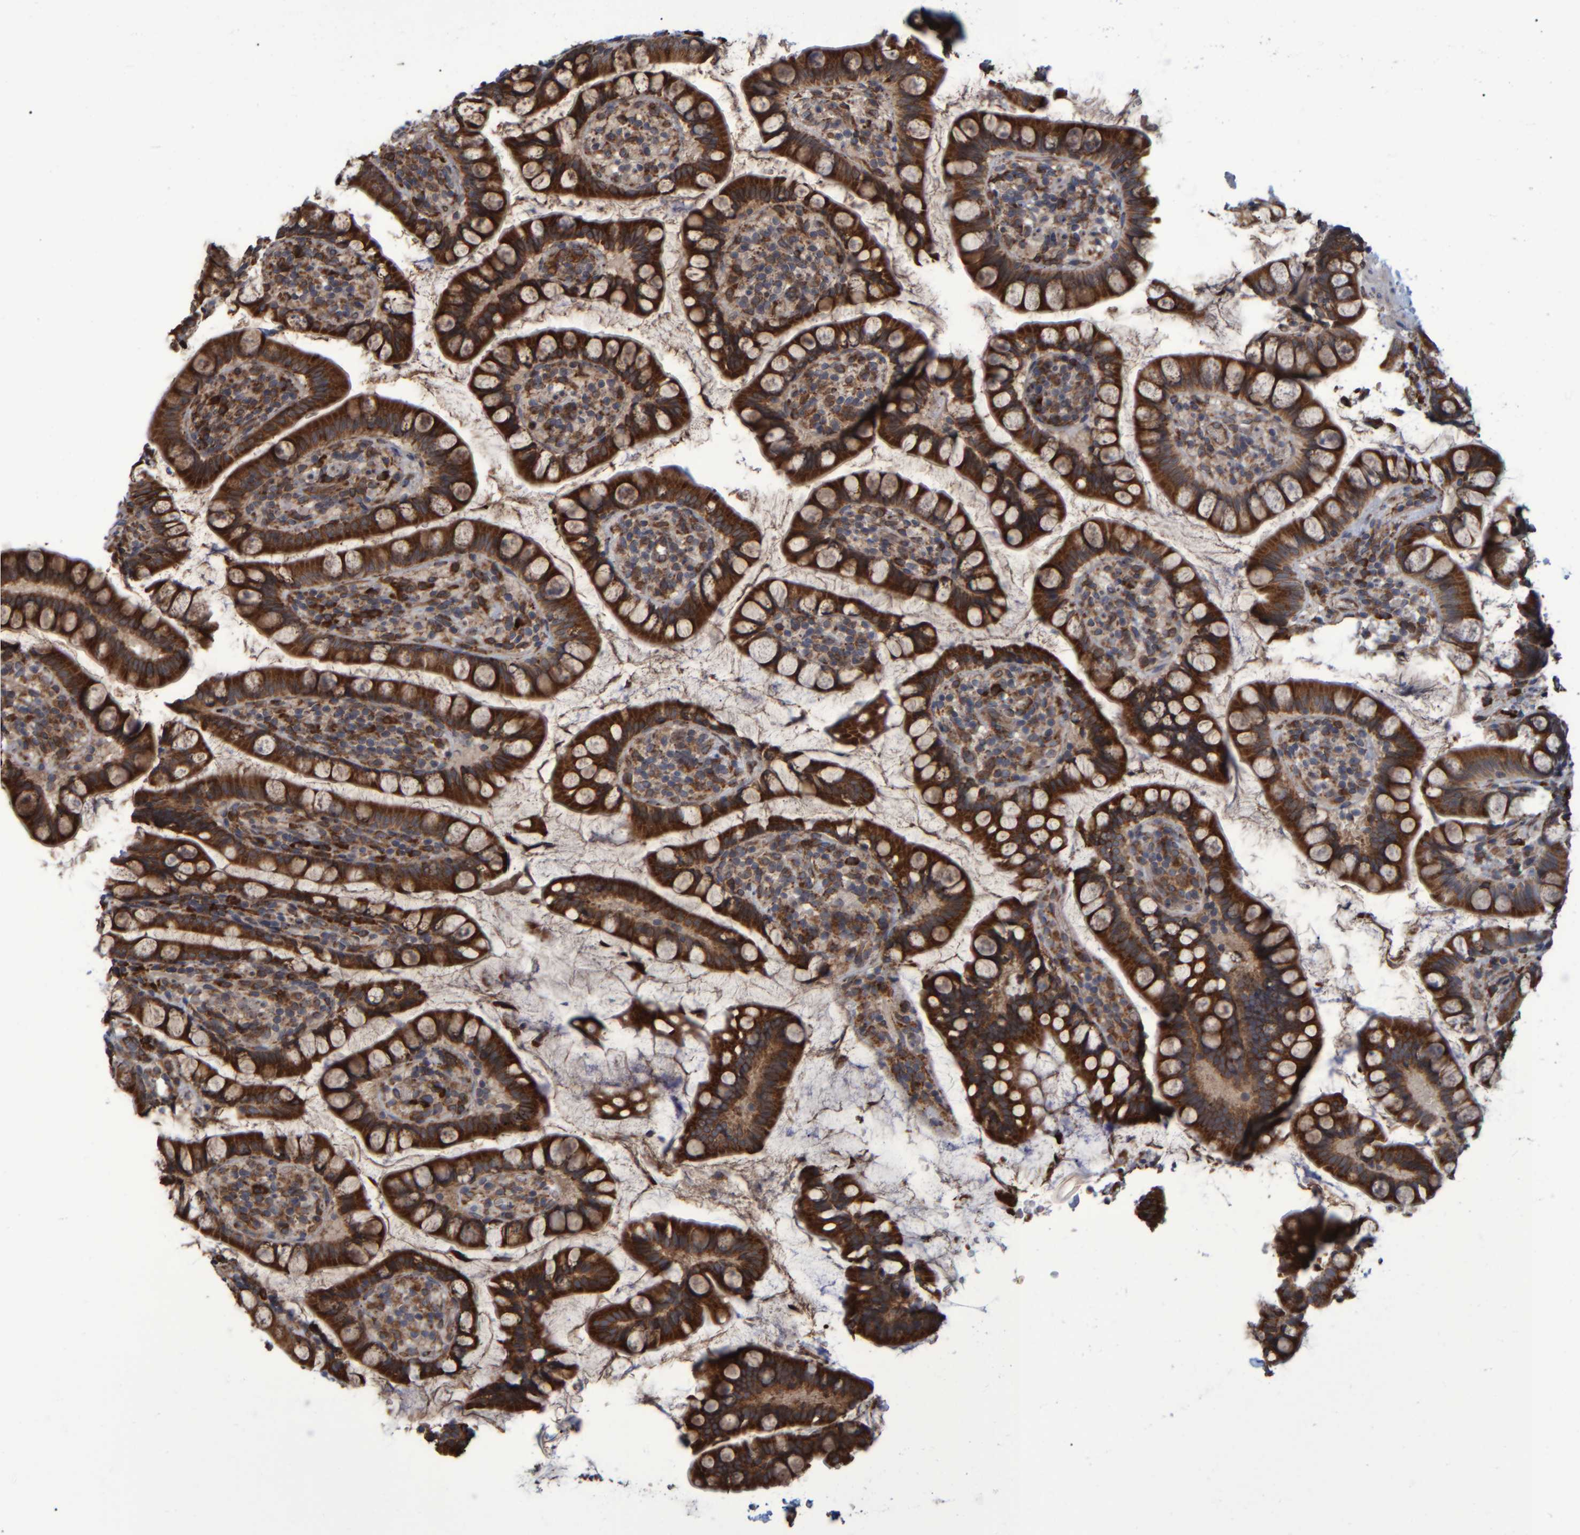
{"staining": {"intensity": "strong", "quantity": ">75%", "location": "cytoplasmic/membranous"}, "tissue": "small intestine", "cell_type": "Glandular cells", "image_type": "normal", "snomed": [{"axis": "morphology", "description": "Normal tissue, NOS"}, {"axis": "topography", "description": "Smooth muscle"}, {"axis": "topography", "description": "Small intestine"}], "caption": "Immunohistochemistry (IHC) micrograph of benign small intestine: small intestine stained using immunohistochemistry displays high levels of strong protein expression localized specifically in the cytoplasmic/membranous of glandular cells, appearing as a cytoplasmic/membranous brown color.", "gene": "SPAG5", "patient": {"sex": "female", "age": 84}}